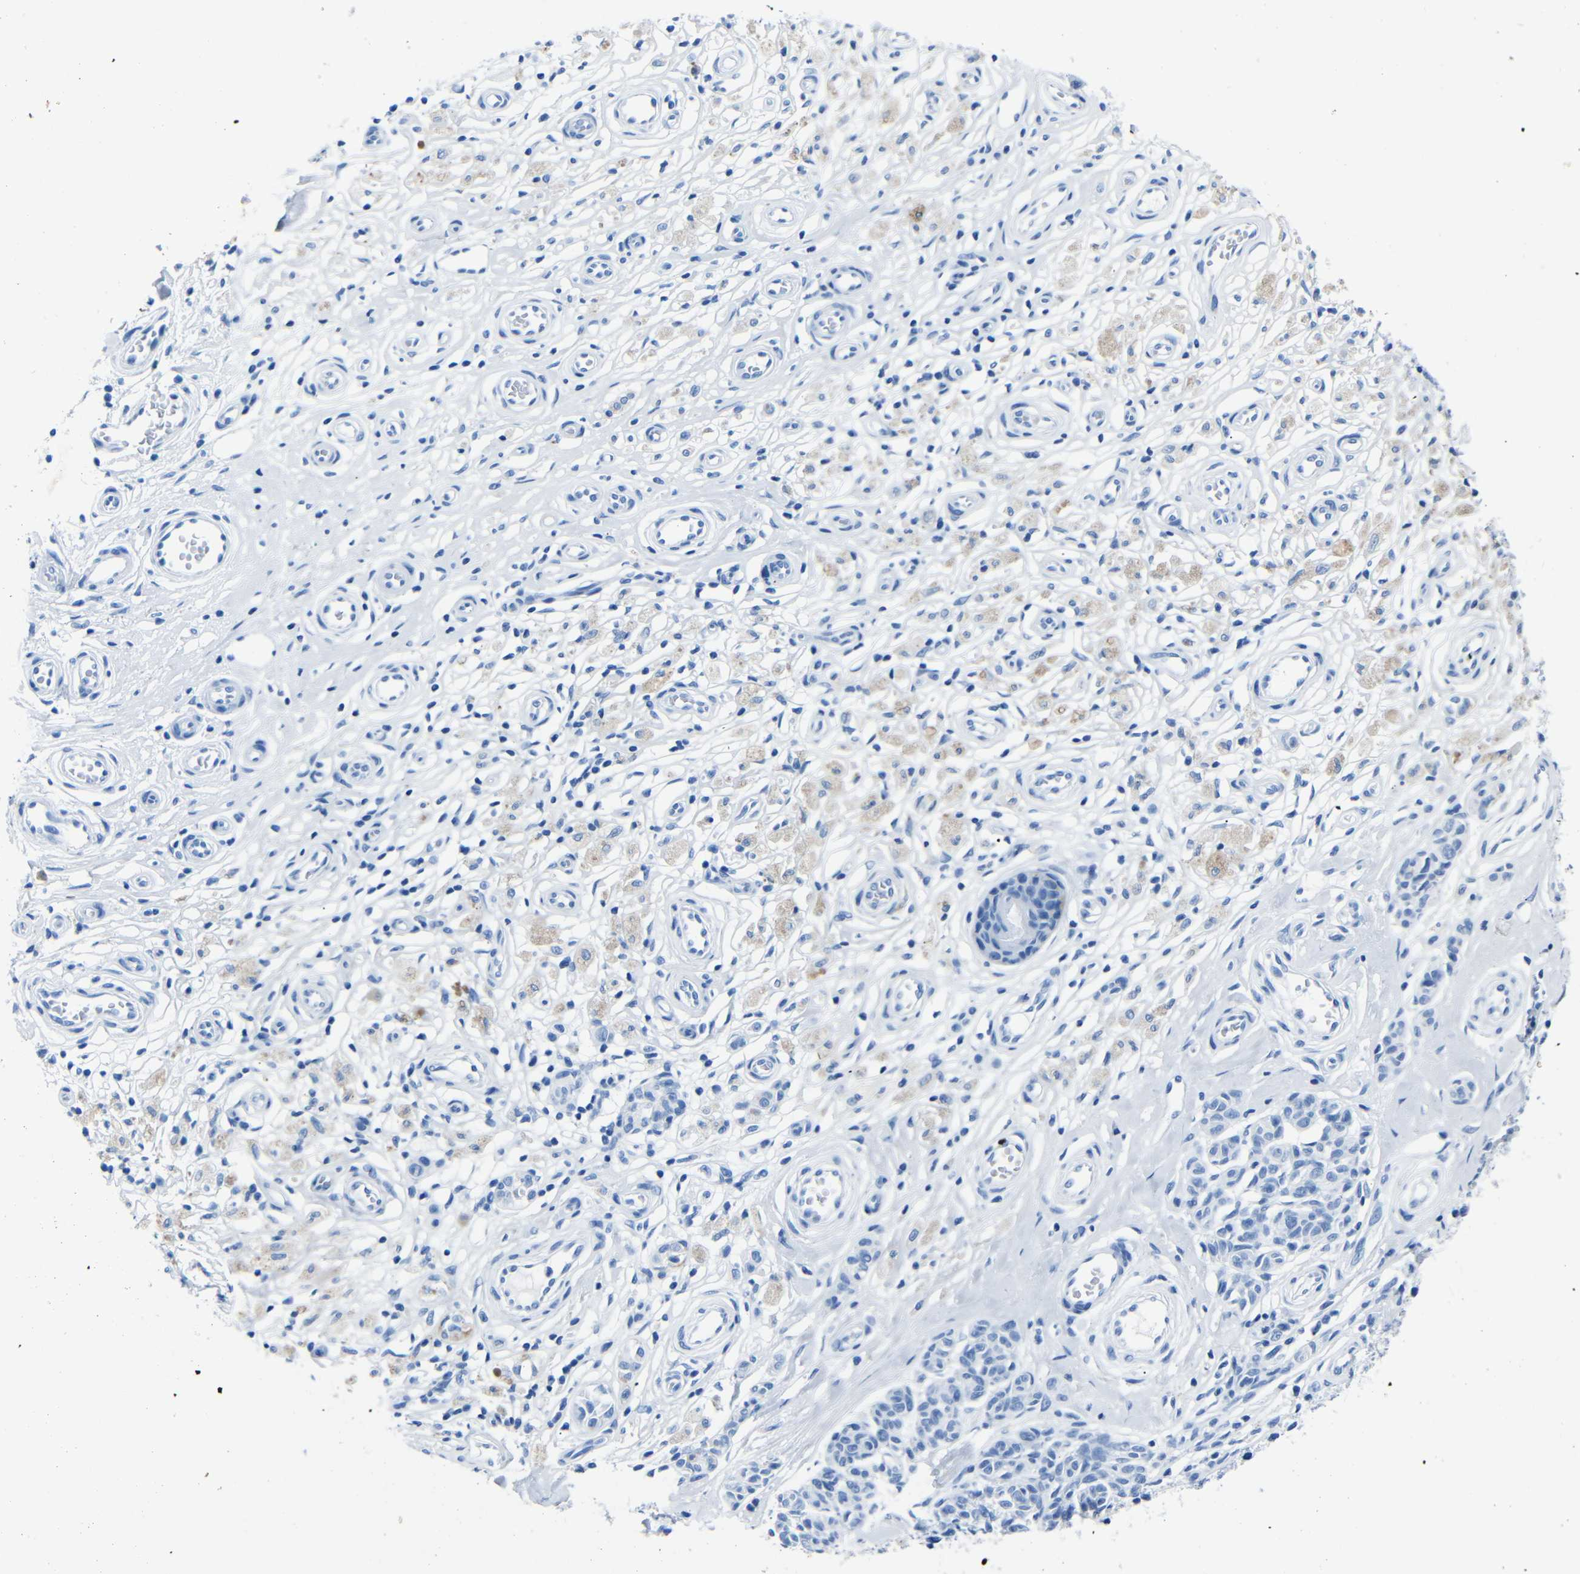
{"staining": {"intensity": "negative", "quantity": "none", "location": "none"}, "tissue": "melanoma", "cell_type": "Tumor cells", "image_type": "cancer", "snomed": [{"axis": "morphology", "description": "Malignant melanoma, NOS"}, {"axis": "topography", "description": "Skin"}], "caption": "A micrograph of human malignant melanoma is negative for staining in tumor cells.", "gene": "CLDN11", "patient": {"sex": "female", "age": 64}}